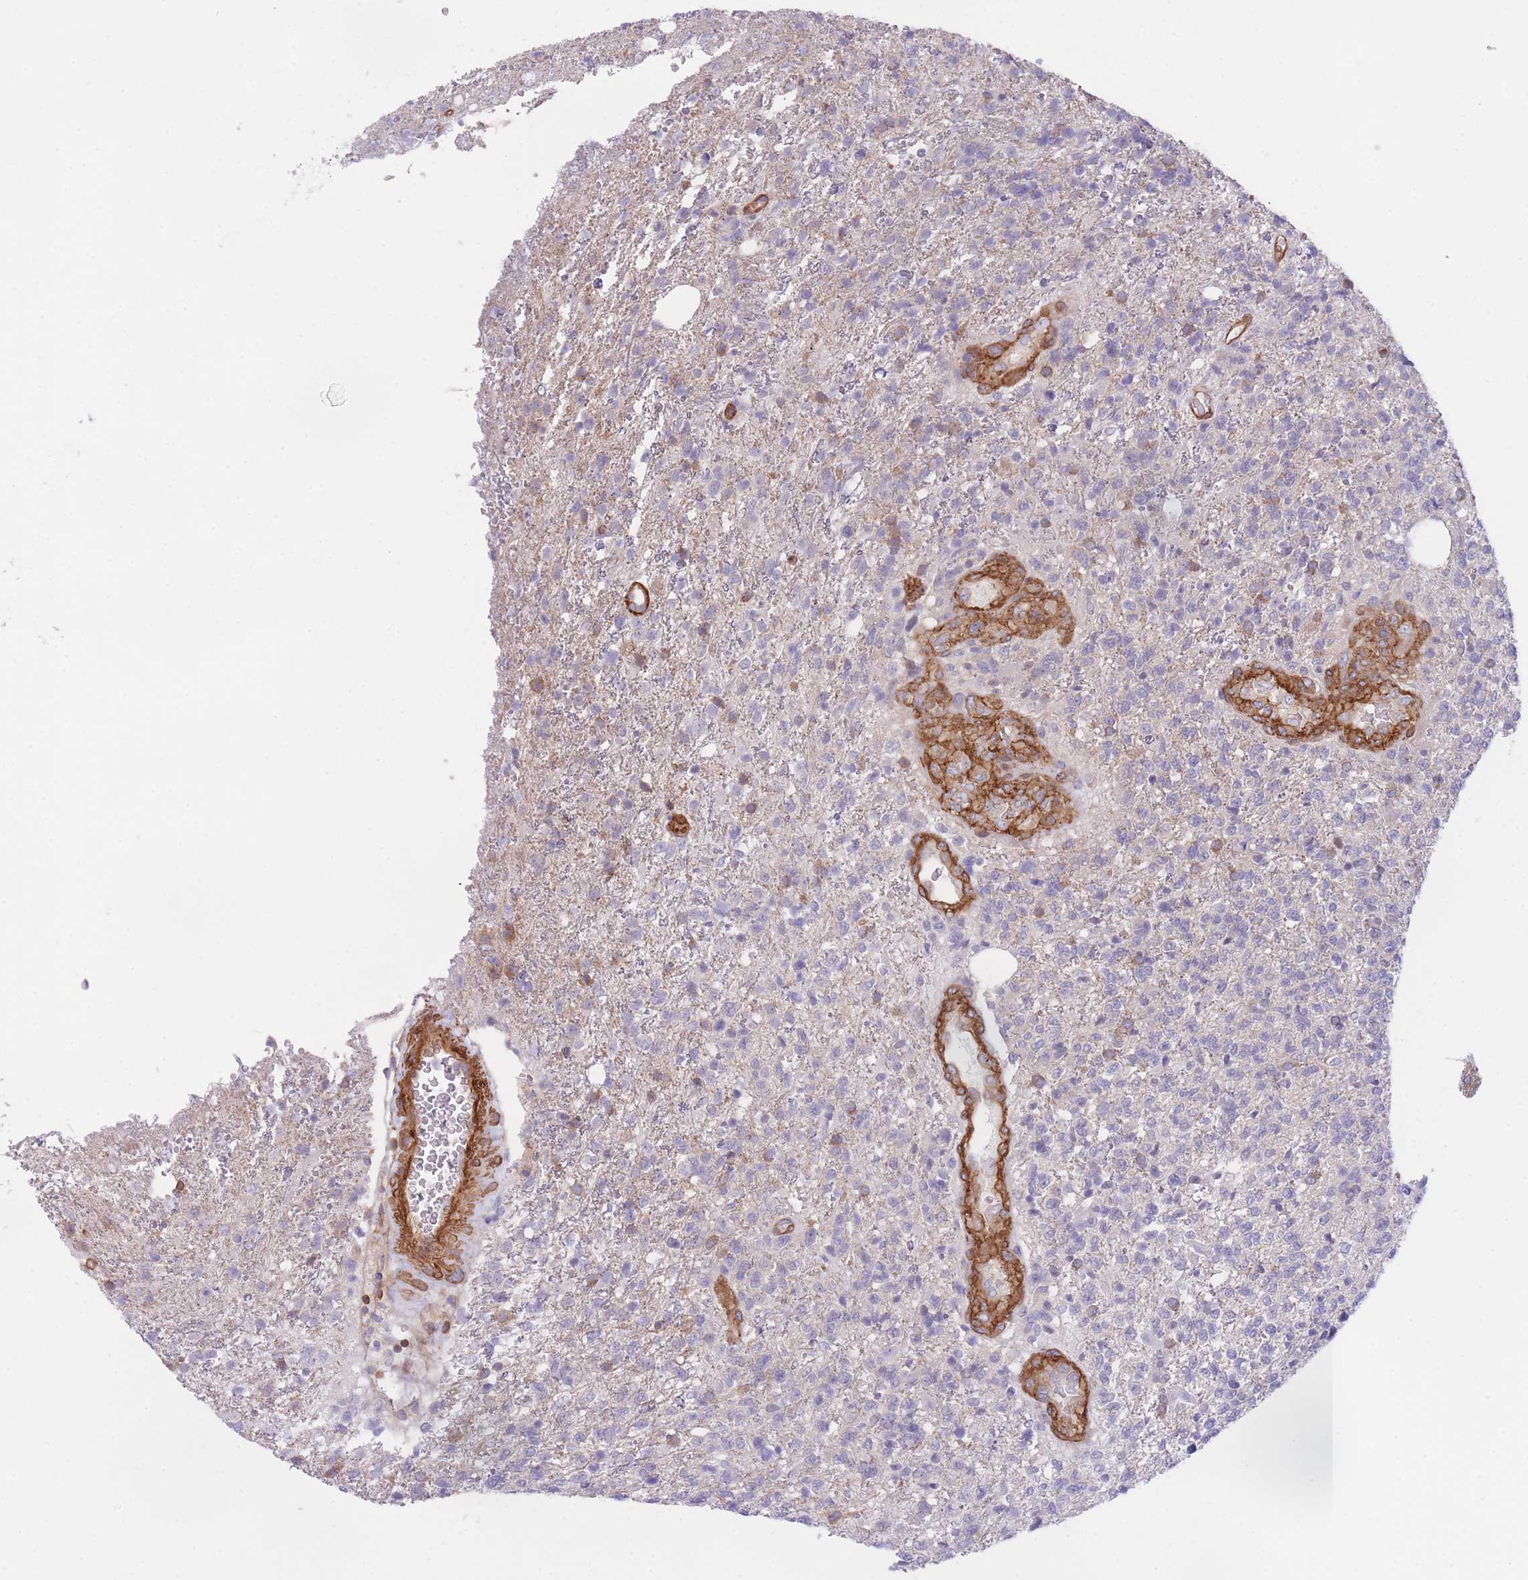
{"staining": {"intensity": "negative", "quantity": "none", "location": "none"}, "tissue": "glioma", "cell_type": "Tumor cells", "image_type": "cancer", "snomed": [{"axis": "morphology", "description": "Glioma, malignant, High grade"}, {"axis": "topography", "description": "Brain"}], "caption": "High-grade glioma (malignant) was stained to show a protein in brown. There is no significant staining in tumor cells. Nuclei are stained in blue.", "gene": "CDC25B", "patient": {"sex": "male", "age": 56}}